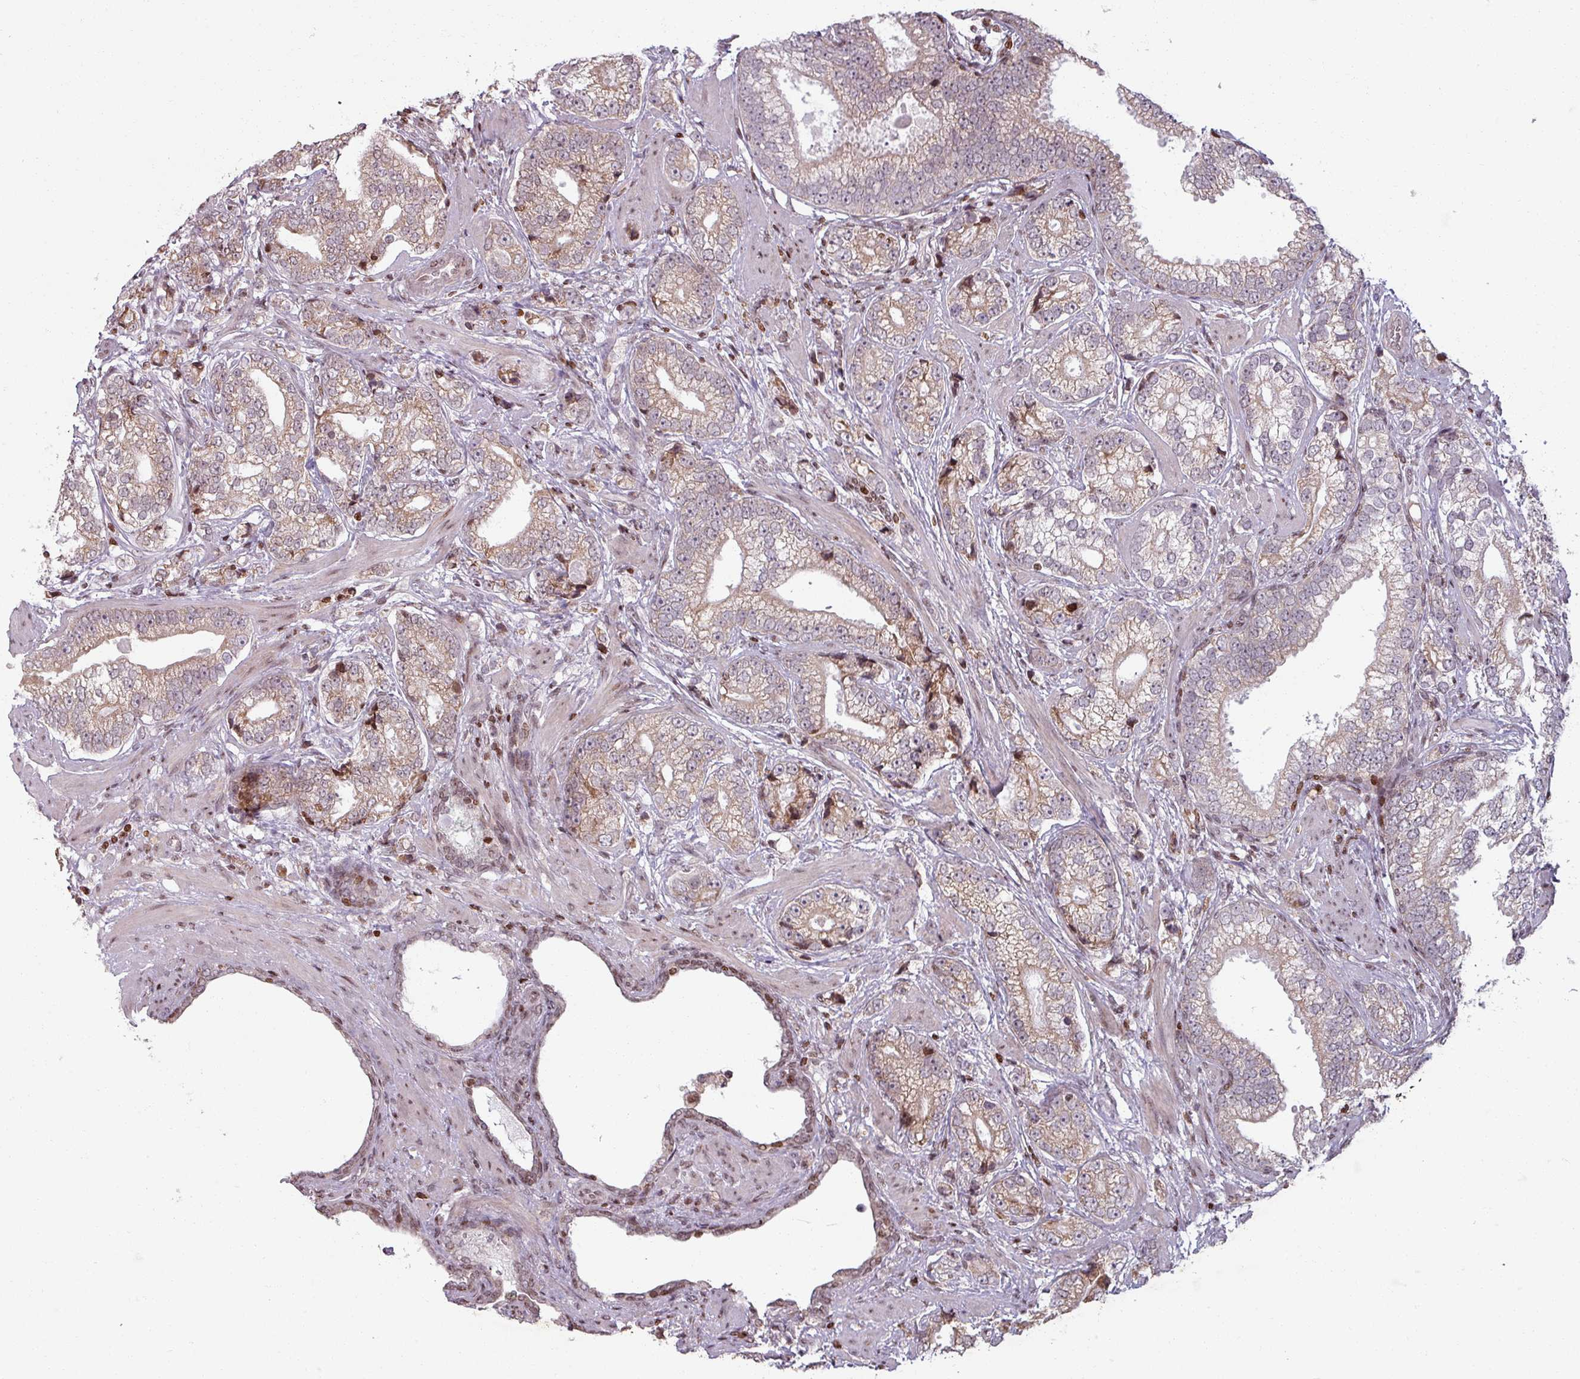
{"staining": {"intensity": "weak", "quantity": ">75%", "location": "cytoplasmic/membranous"}, "tissue": "prostate cancer", "cell_type": "Tumor cells", "image_type": "cancer", "snomed": [{"axis": "morphology", "description": "Adenocarcinoma, High grade"}, {"axis": "topography", "description": "Prostate"}], "caption": "Brown immunohistochemical staining in adenocarcinoma (high-grade) (prostate) shows weak cytoplasmic/membranous positivity in about >75% of tumor cells.", "gene": "NCOR1", "patient": {"sex": "male", "age": 75}}